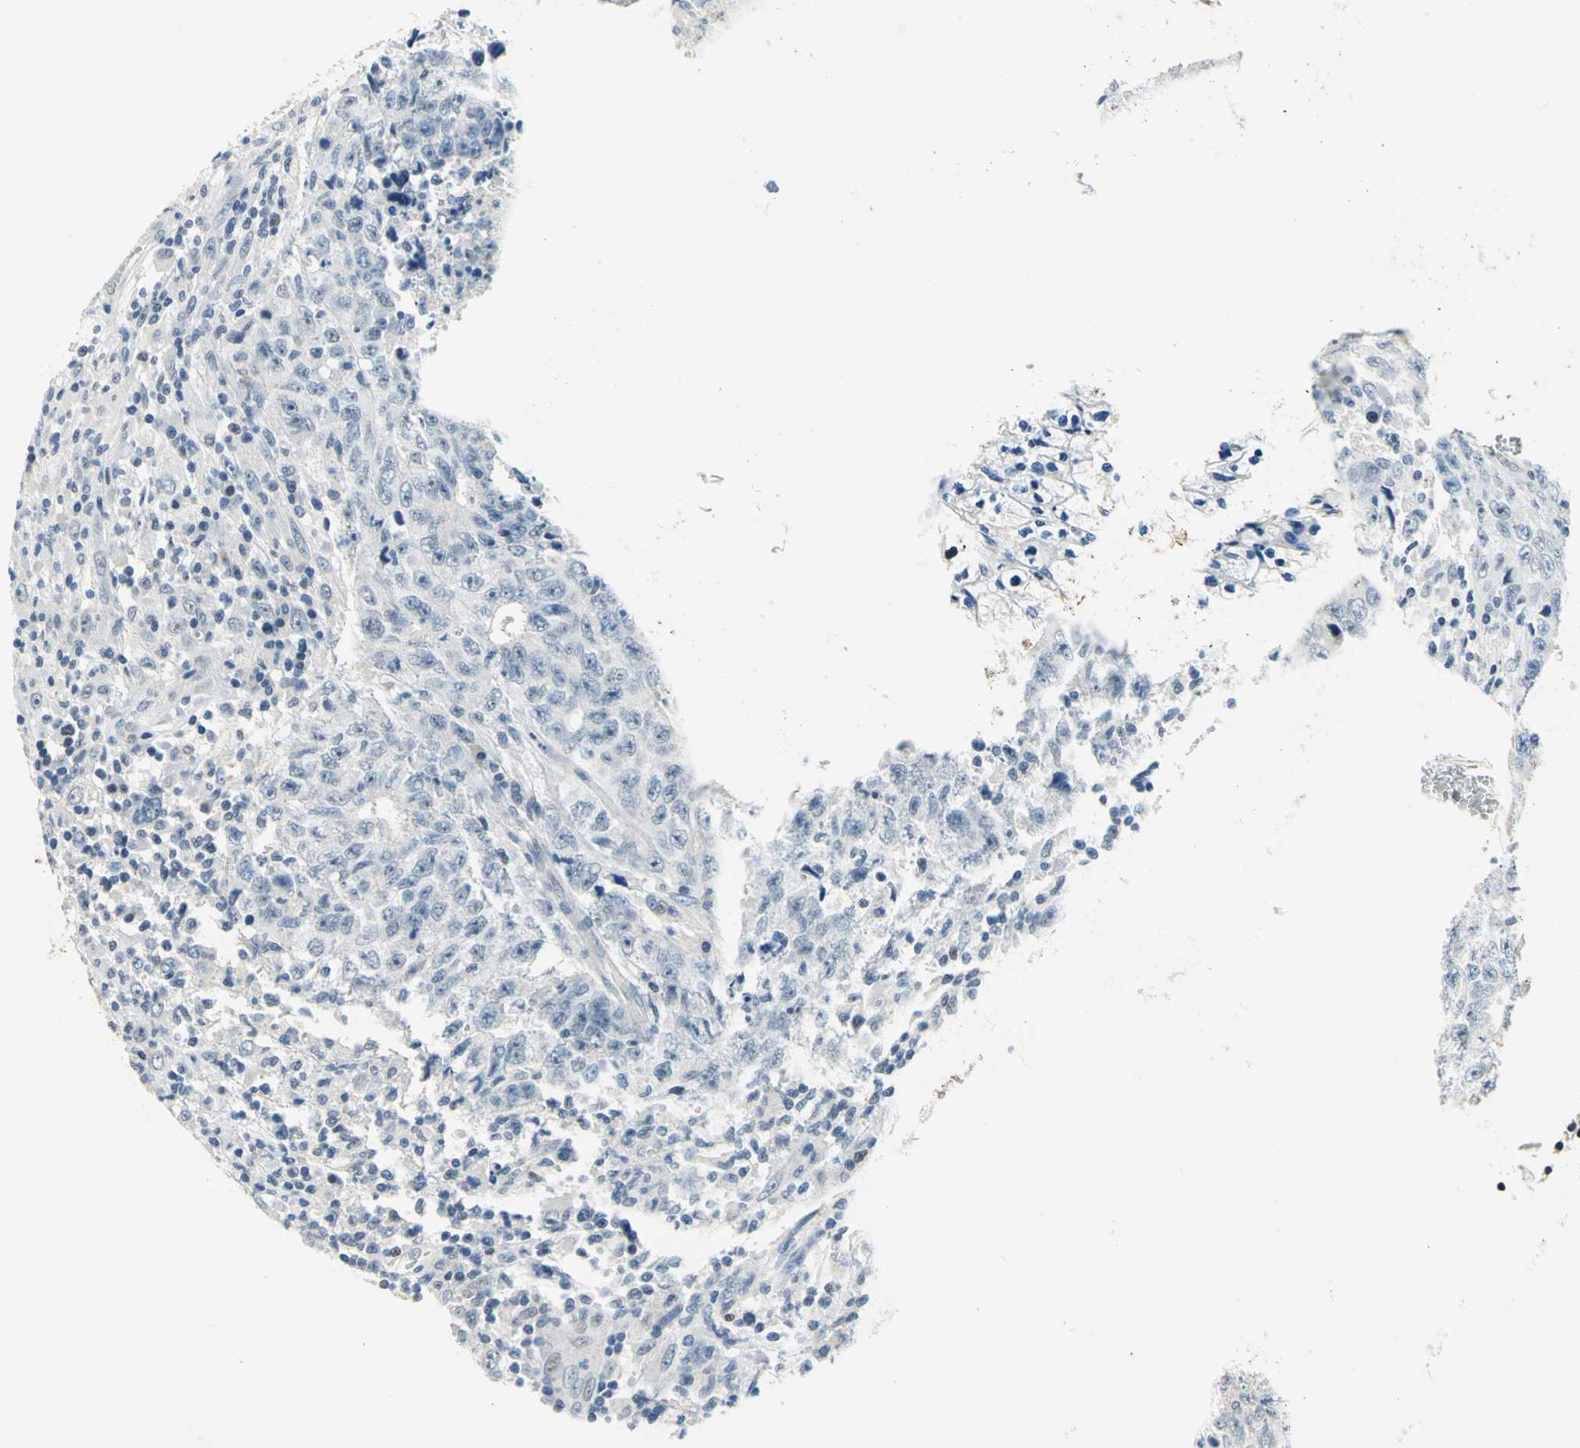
{"staining": {"intensity": "negative", "quantity": "none", "location": "none"}, "tissue": "testis cancer", "cell_type": "Tumor cells", "image_type": "cancer", "snomed": [{"axis": "morphology", "description": "Necrosis, NOS"}, {"axis": "morphology", "description": "Carcinoma, Embryonal, NOS"}, {"axis": "topography", "description": "Testis"}], "caption": "Immunohistochemical staining of testis cancer exhibits no significant expression in tumor cells.", "gene": "RAD17", "patient": {"sex": "male", "age": 19}}